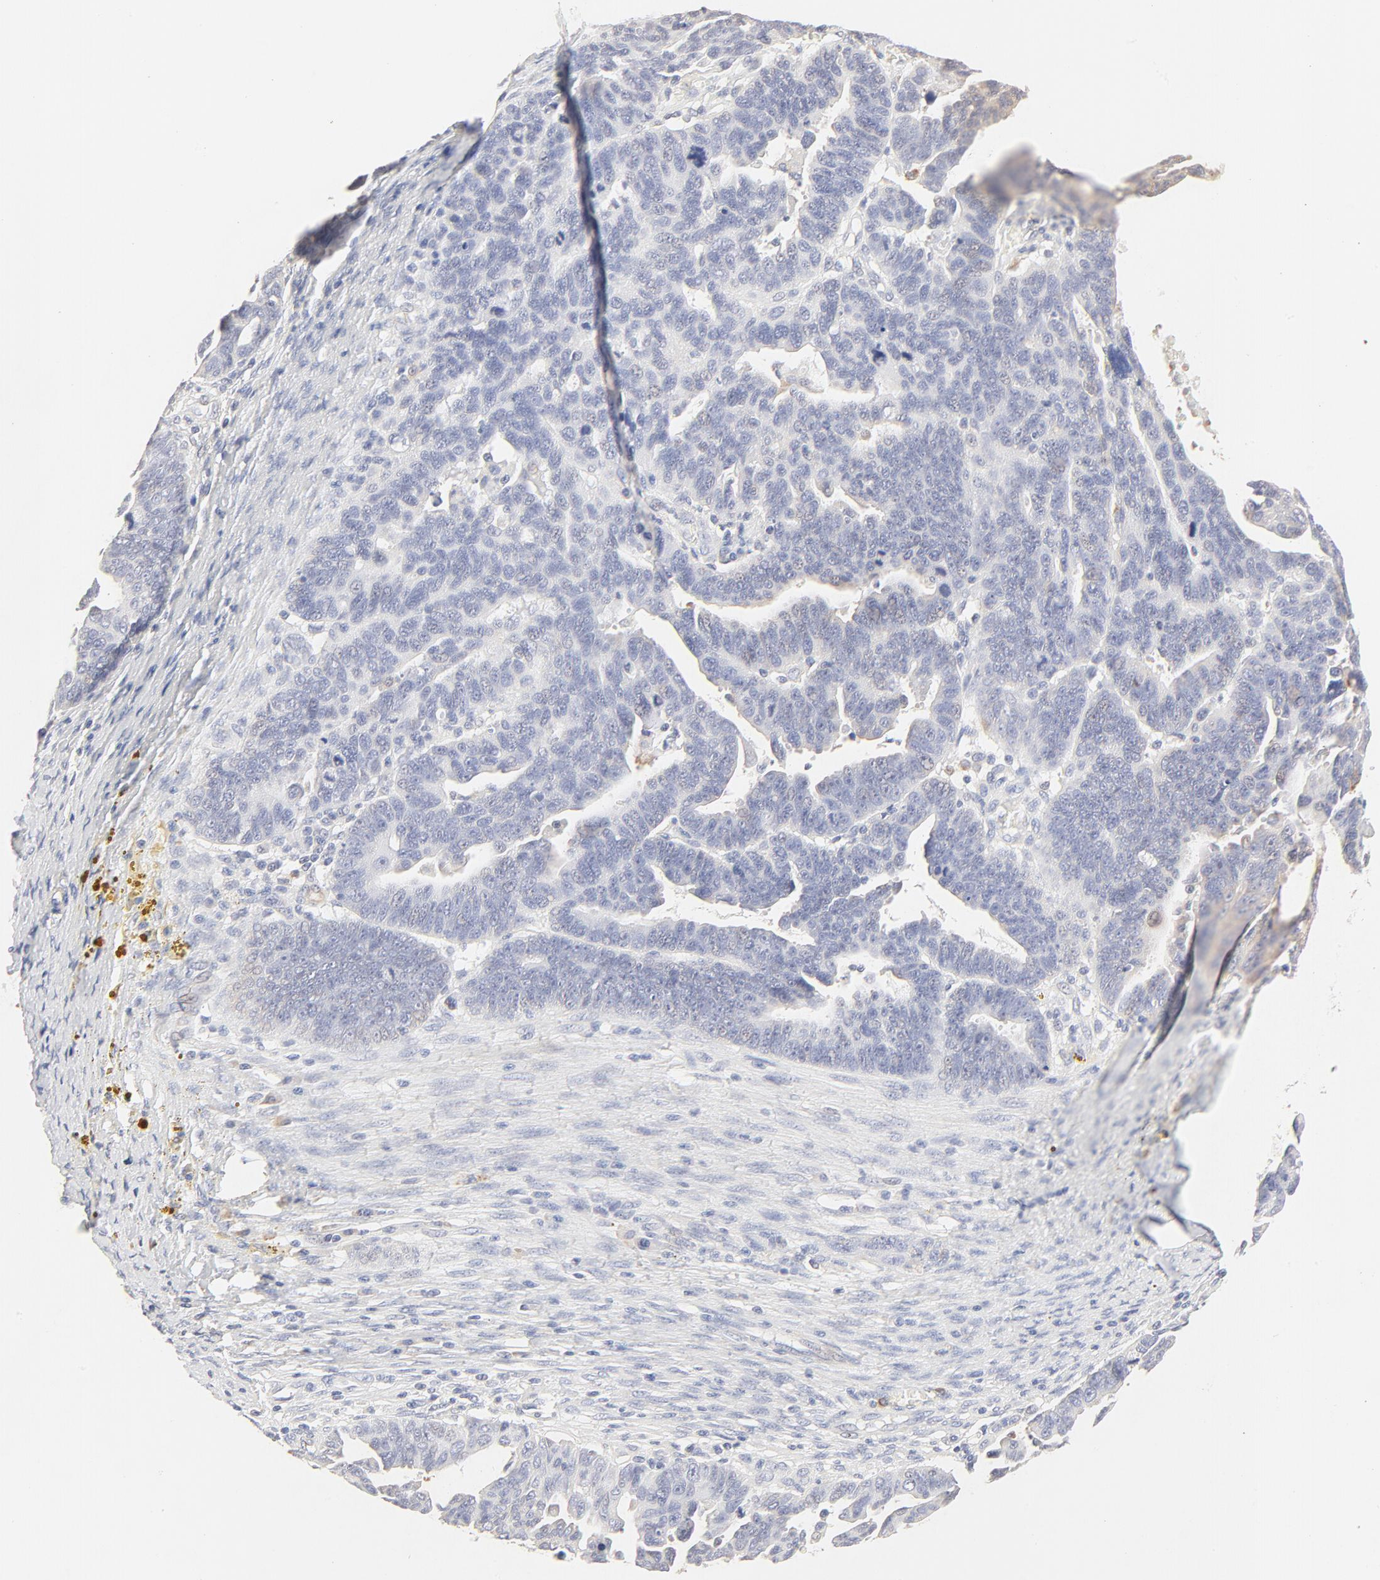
{"staining": {"intensity": "negative", "quantity": "none", "location": "none"}, "tissue": "ovarian cancer", "cell_type": "Tumor cells", "image_type": "cancer", "snomed": [{"axis": "morphology", "description": "Carcinoma, endometroid"}, {"axis": "morphology", "description": "Cystadenocarcinoma, serous, NOS"}, {"axis": "topography", "description": "Ovary"}], "caption": "The photomicrograph demonstrates no significant positivity in tumor cells of ovarian cancer (endometroid carcinoma). (DAB immunohistochemistry visualized using brightfield microscopy, high magnification).", "gene": "RPS20", "patient": {"sex": "female", "age": 45}}